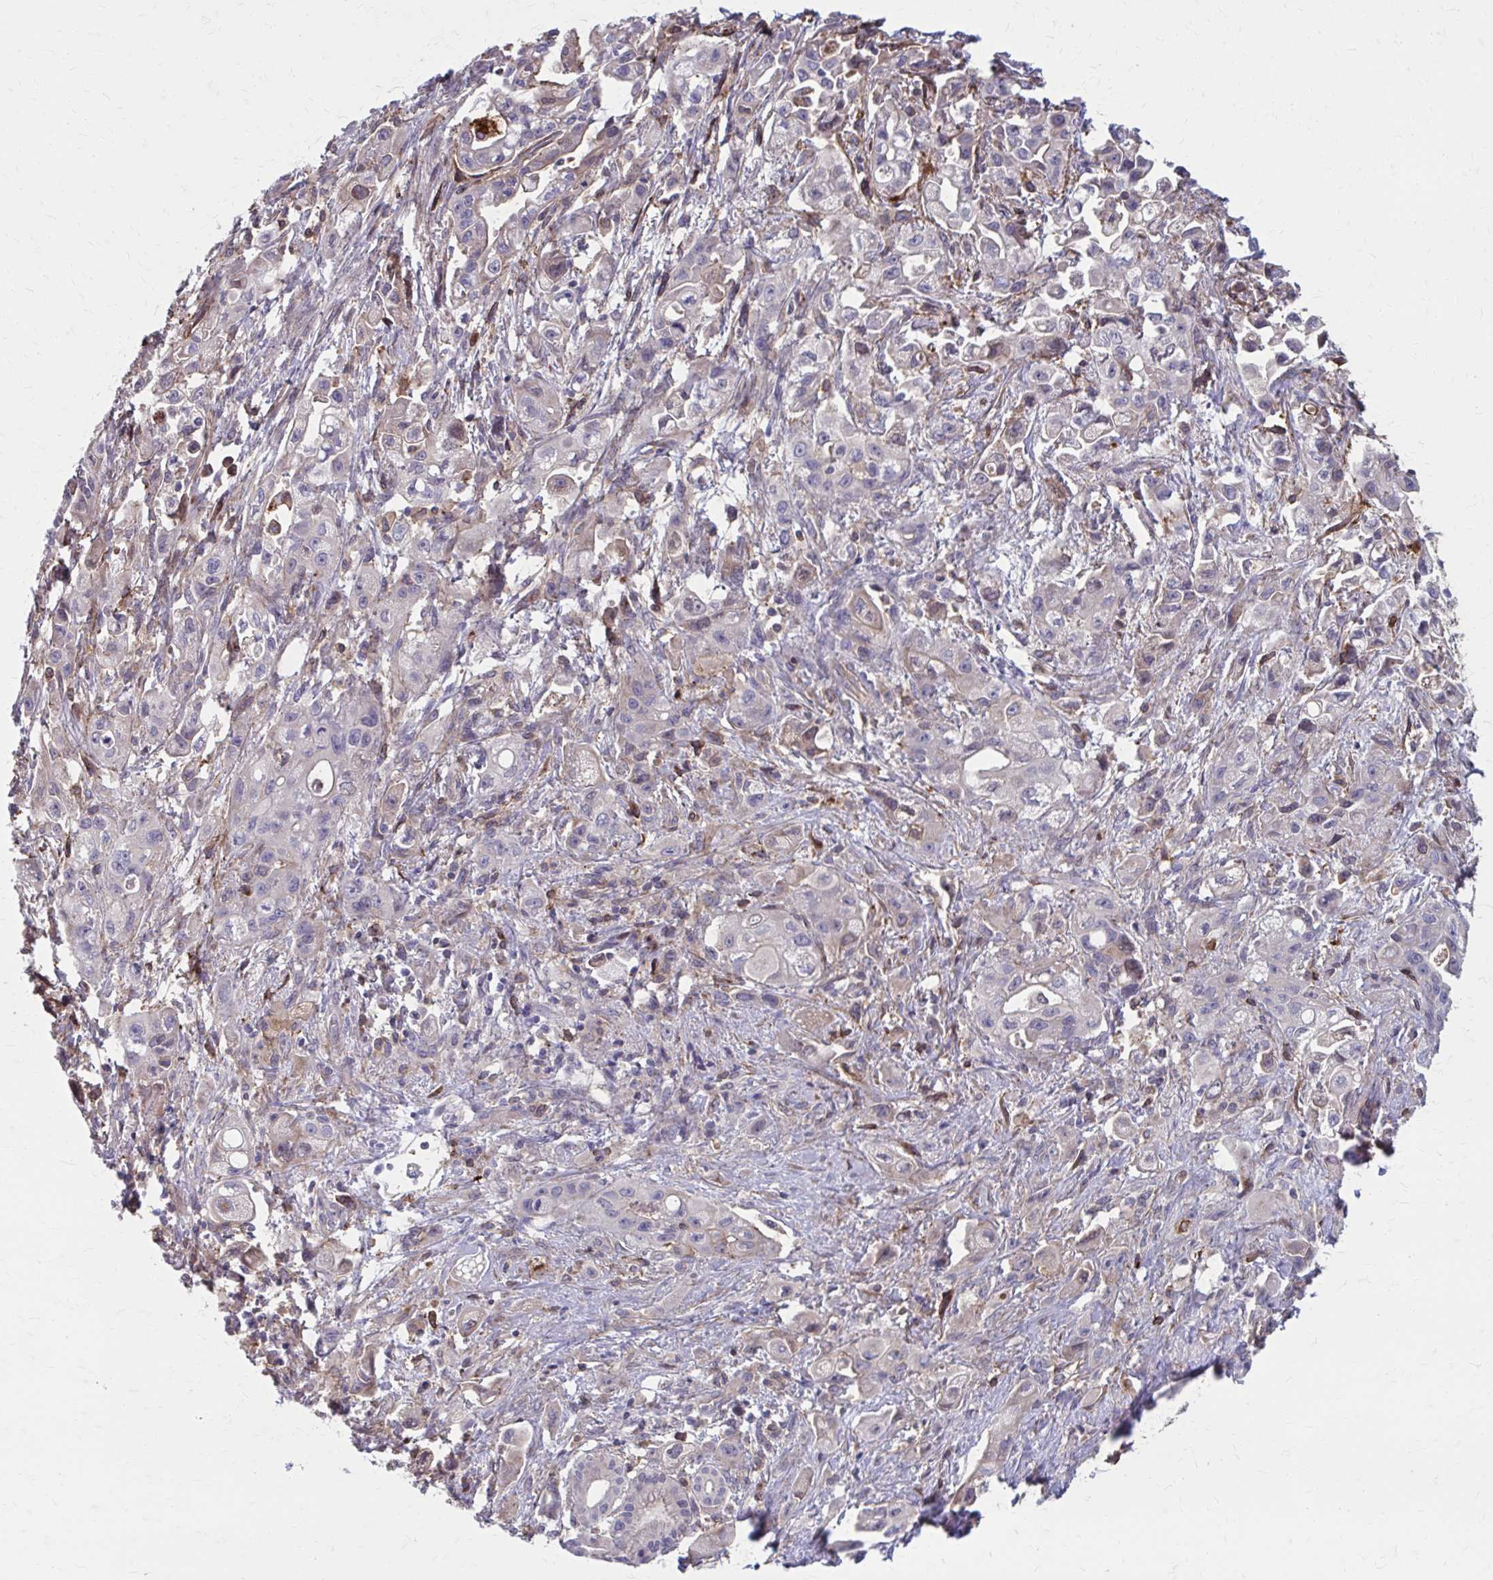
{"staining": {"intensity": "negative", "quantity": "none", "location": "none"}, "tissue": "pancreatic cancer", "cell_type": "Tumor cells", "image_type": "cancer", "snomed": [{"axis": "morphology", "description": "Adenocarcinoma, NOS"}, {"axis": "topography", "description": "Pancreas"}], "caption": "IHC histopathology image of pancreatic cancer stained for a protein (brown), which reveals no expression in tumor cells.", "gene": "MMP14", "patient": {"sex": "female", "age": 66}}